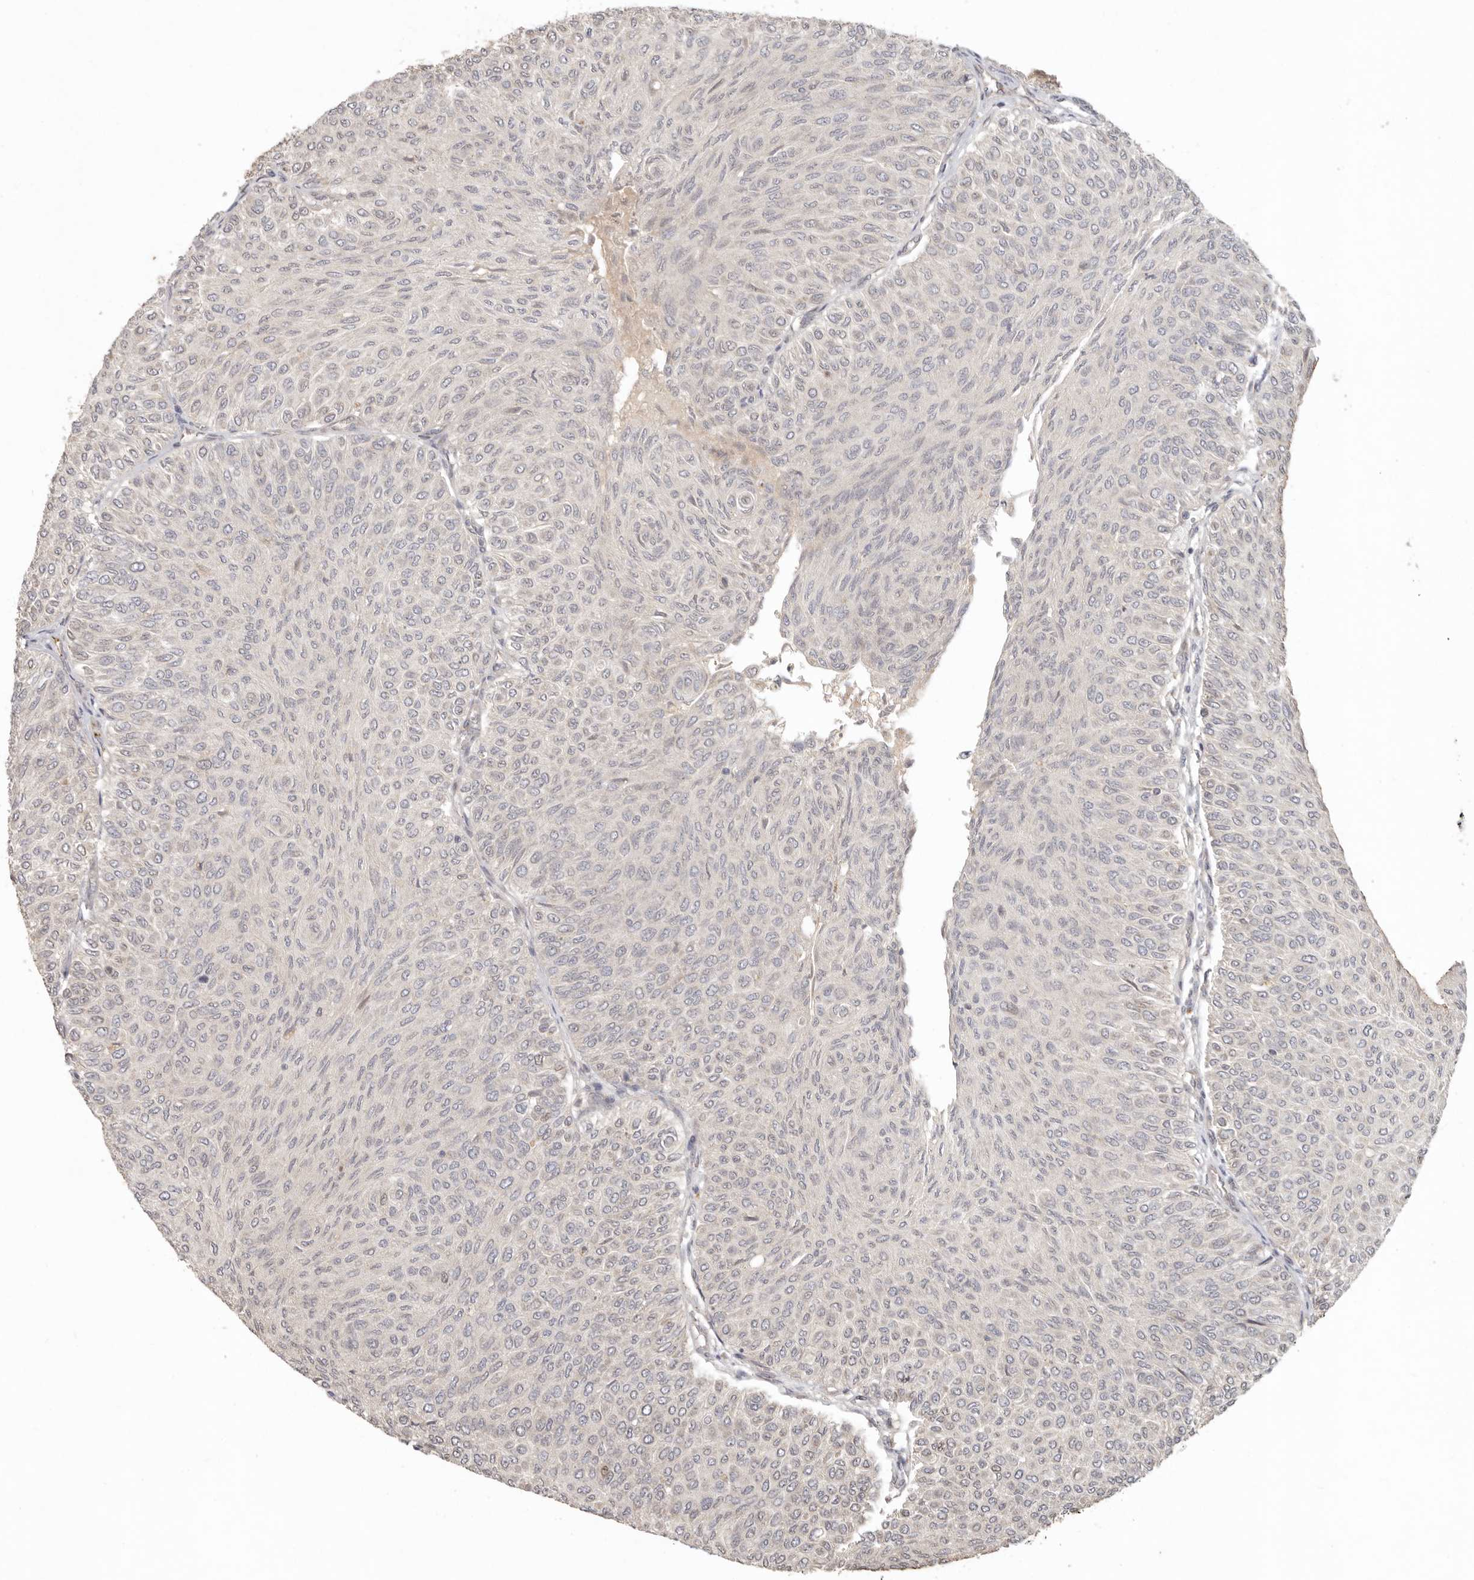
{"staining": {"intensity": "weak", "quantity": "25%-75%", "location": "nuclear"}, "tissue": "urothelial cancer", "cell_type": "Tumor cells", "image_type": "cancer", "snomed": [{"axis": "morphology", "description": "Urothelial carcinoma, Low grade"}, {"axis": "topography", "description": "Urinary bladder"}], "caption": "The image reveals a brown stain indicating the presence of a protein in the nuclear of tumor cells in low-grade urothelial carcinoma.", "gene": "LRRC75A", "patient": {"sex": "male", "age": 78}}